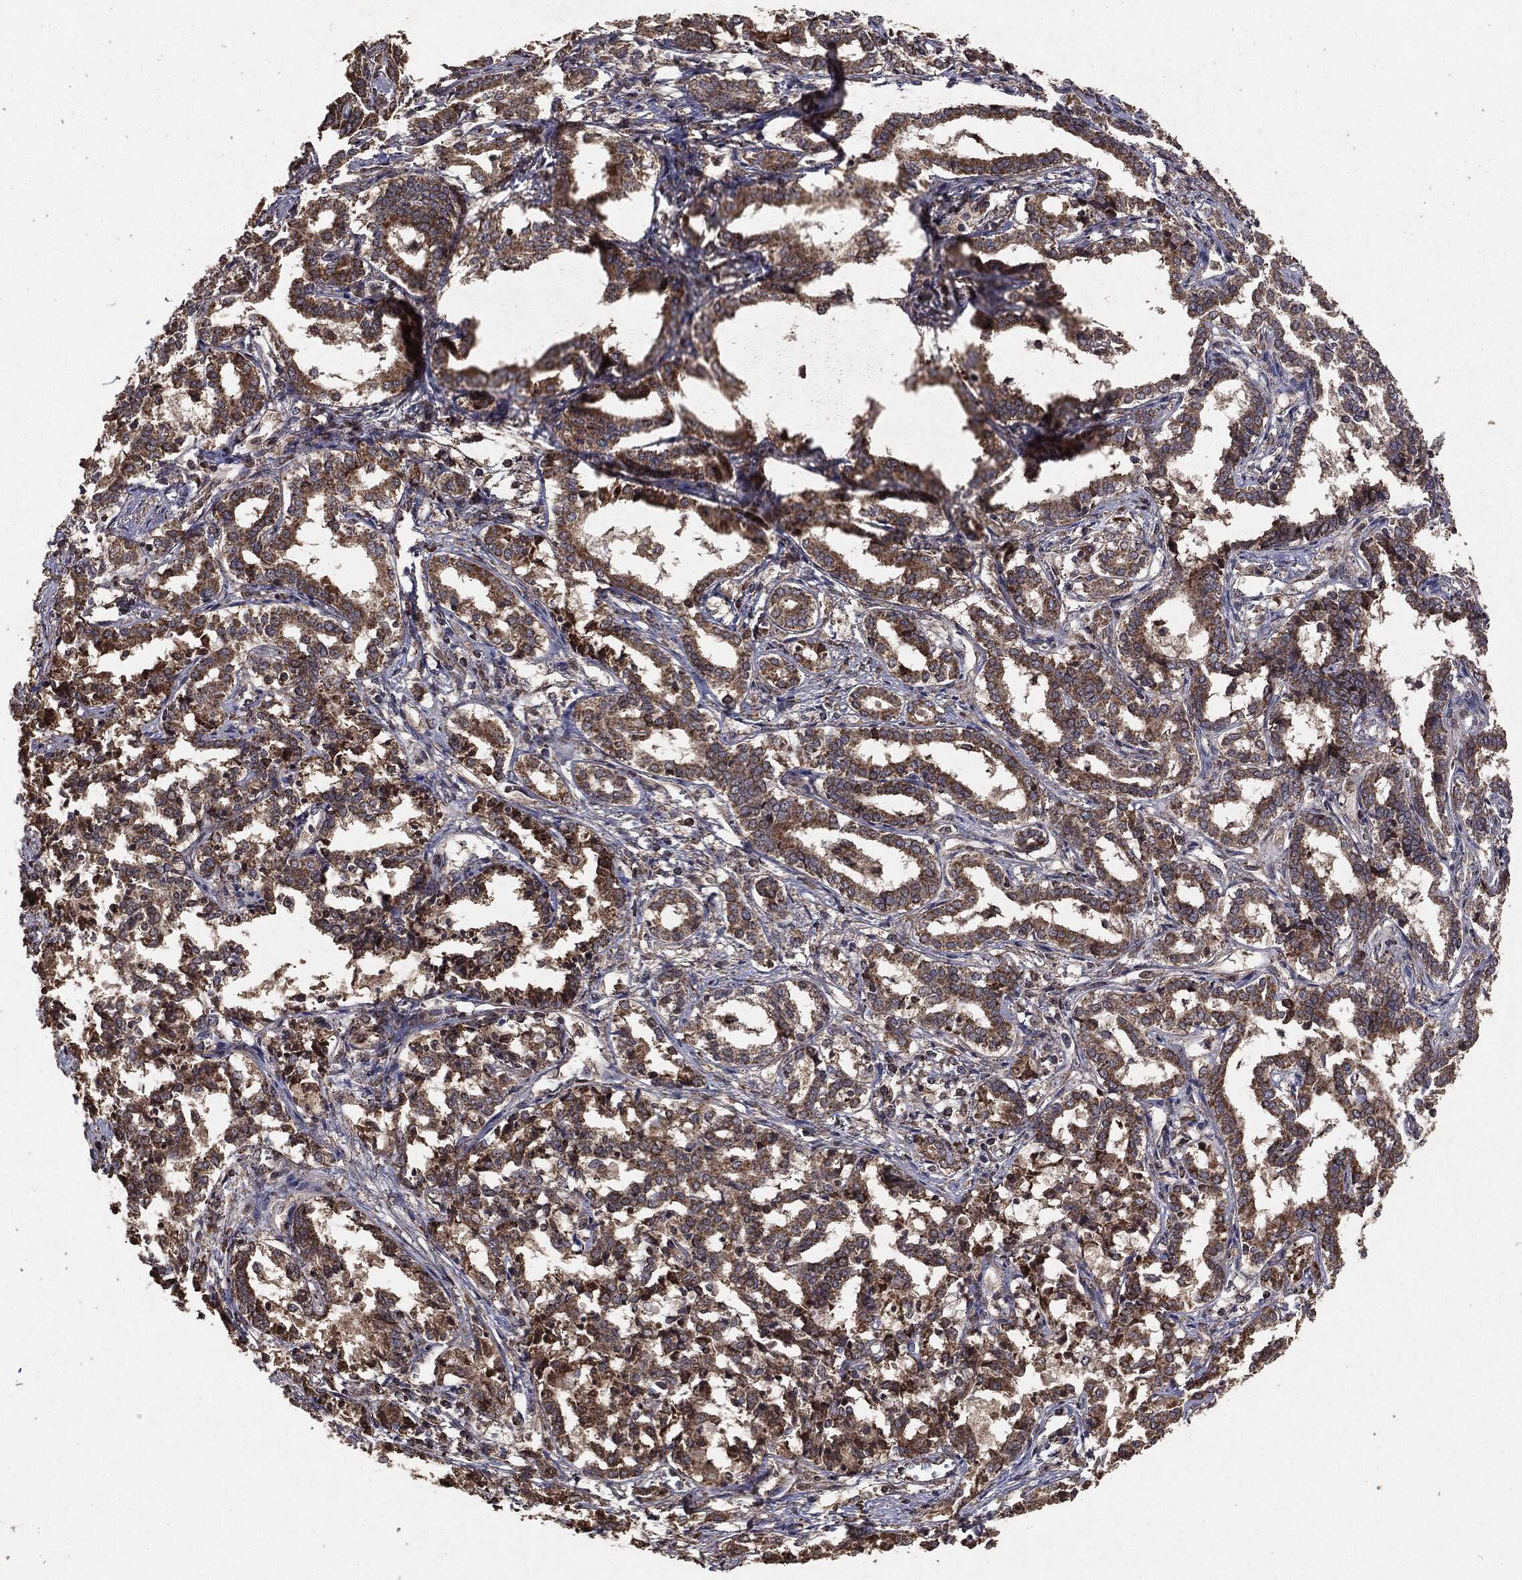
{"staining": {"intensity": "moderate", "quantity": ">75%", "location": "cytoplasmic/membranous"}, "tissue": "liver cancer", "cell_type": "Tumor cells", "image_type": "cancer", "snomed": [{"axis": "morphology", "description": "Cholangiocarcinoma"}, {"axis": "topography", "description": "Liver"}], "caption": "Immunohistochemistry micrograph of neoplastic tissue: human liver cancer stained using immunohistochemistry (IHC) reveals medium levels of moderate protein expression localized specifically in the cytoplasmic/membranous of tumor cells, appearing as a cytoplasmic/membranous brown color.", "gene": "MTOR", "patient": {"sex": "female", "age": 47}}